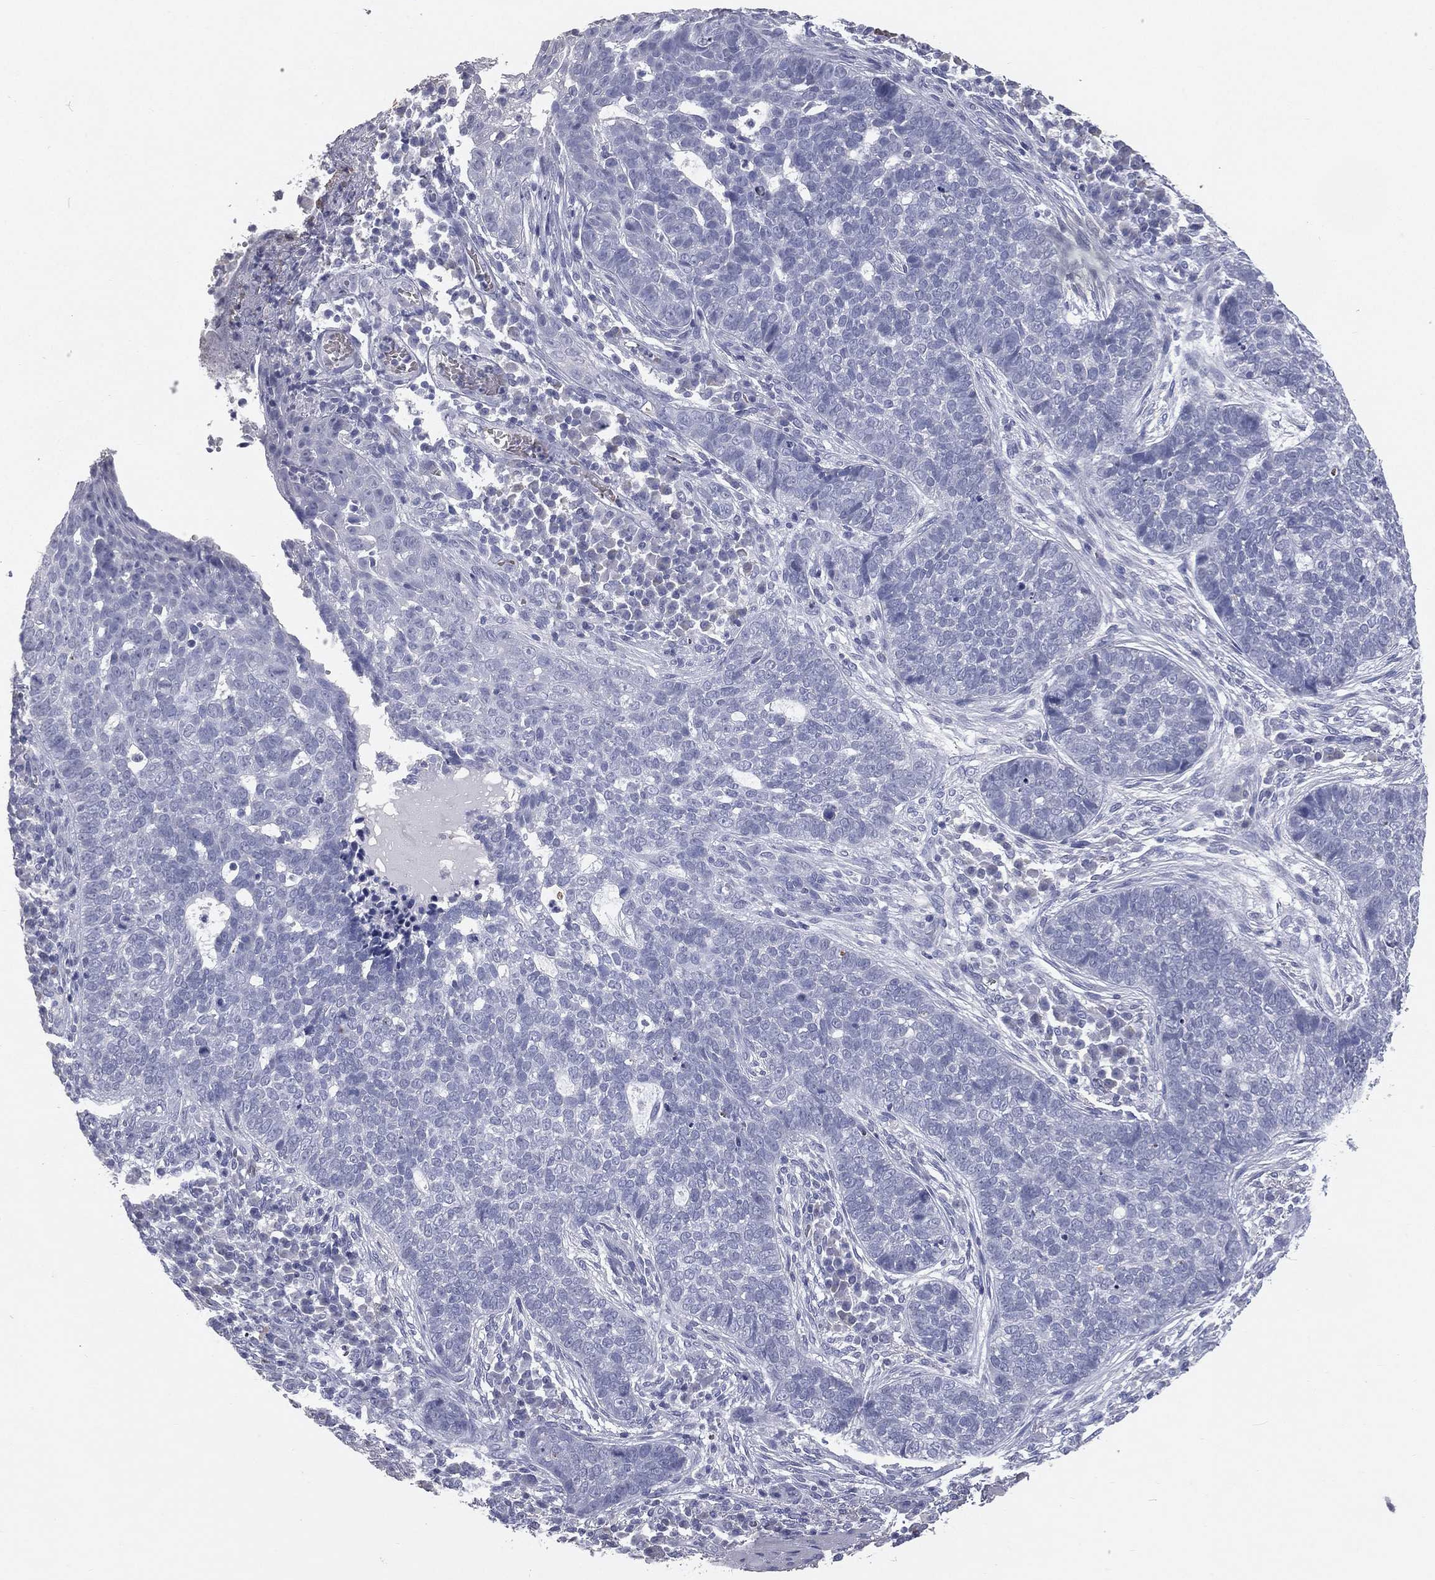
{"staining": {"intensity": "negative", "quantity": "none", "location": "none"}, "tissue": "skin cancer", "cell_type": "Tumor cells", "image_type": "cancer", "snomed": [{"axis": "morphology", "description": "Basal cell carcinoma"}, {"axis": "topography", "description": "Skin"}], "caption": "Immunohistochemistry micrograph of neoplastic tissue: human basal cell carcinoma (skin) stained with DAB demonstrates no significant protein expression in tumor cells. (Immunohistochemistry, brightfield microscopy, high magnification).", "gene": "ESX1", "patient": {"sex": "female", "age": 69}}